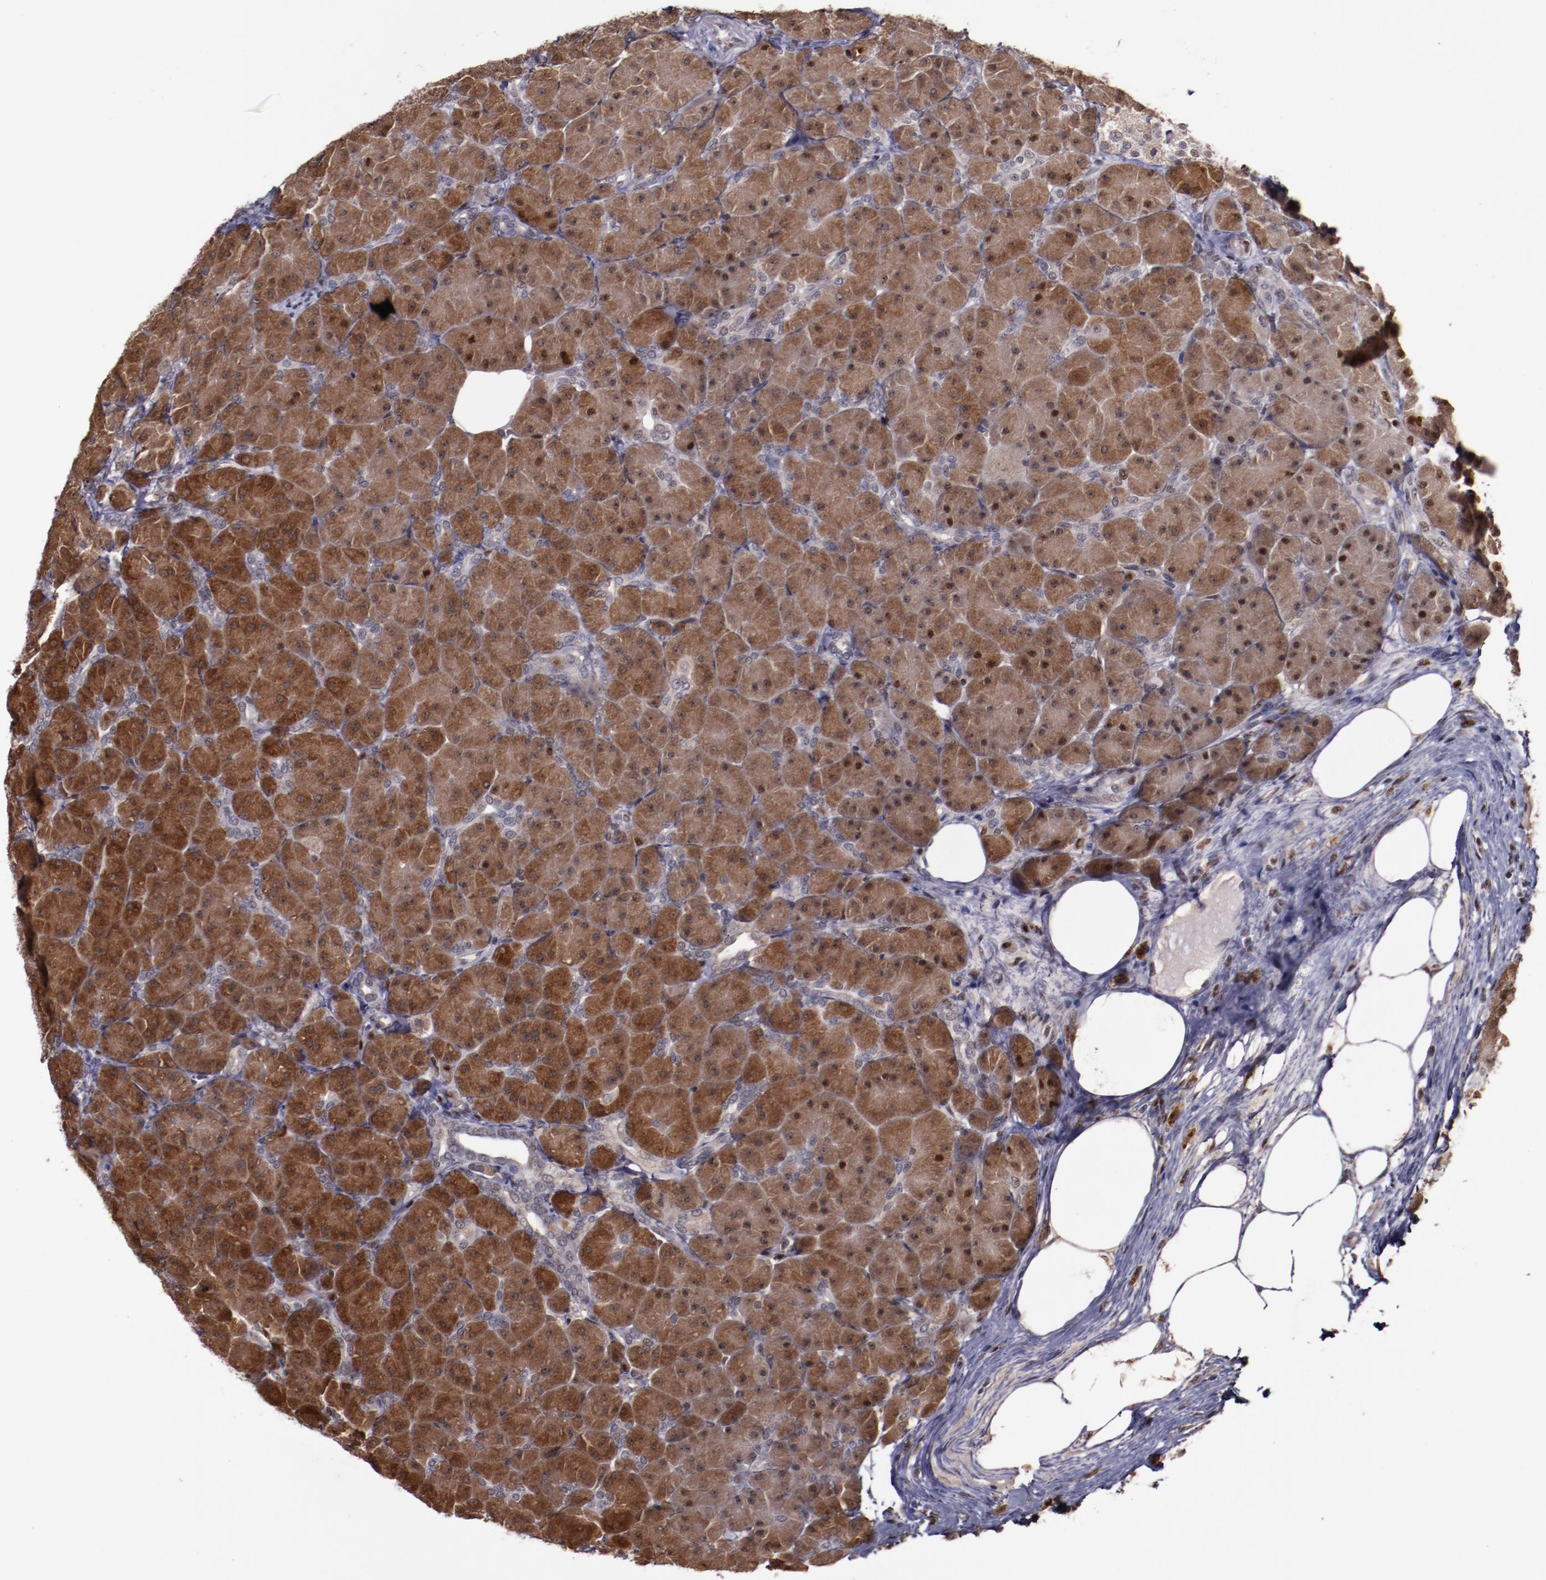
{"staining": {"intensity": "strong", "quantity": ">75%", "location": "cytoplasmic/membranous"}, "tissue": "pancreas", "cell_type": "Exocrine glandular cells", "image_type": "normal", "snomed": [{"axis": "morphology", "description": "Normal tissue, NOS"}, {"axis": "topography", "description": "Pancreas"}], "caption": "Benign pancreas reveals strong cytoplasmic/membranous positivity in about >75% of exocrine glandular cells The protein is stained brown, and the nuclei are stained in blue (DAB (3,3'-diaminobenzidine) IHC with brightfield microscopy, high magnification)..", "gene": "CHEK2", "patient": {"sex": "male", "age": 66}}